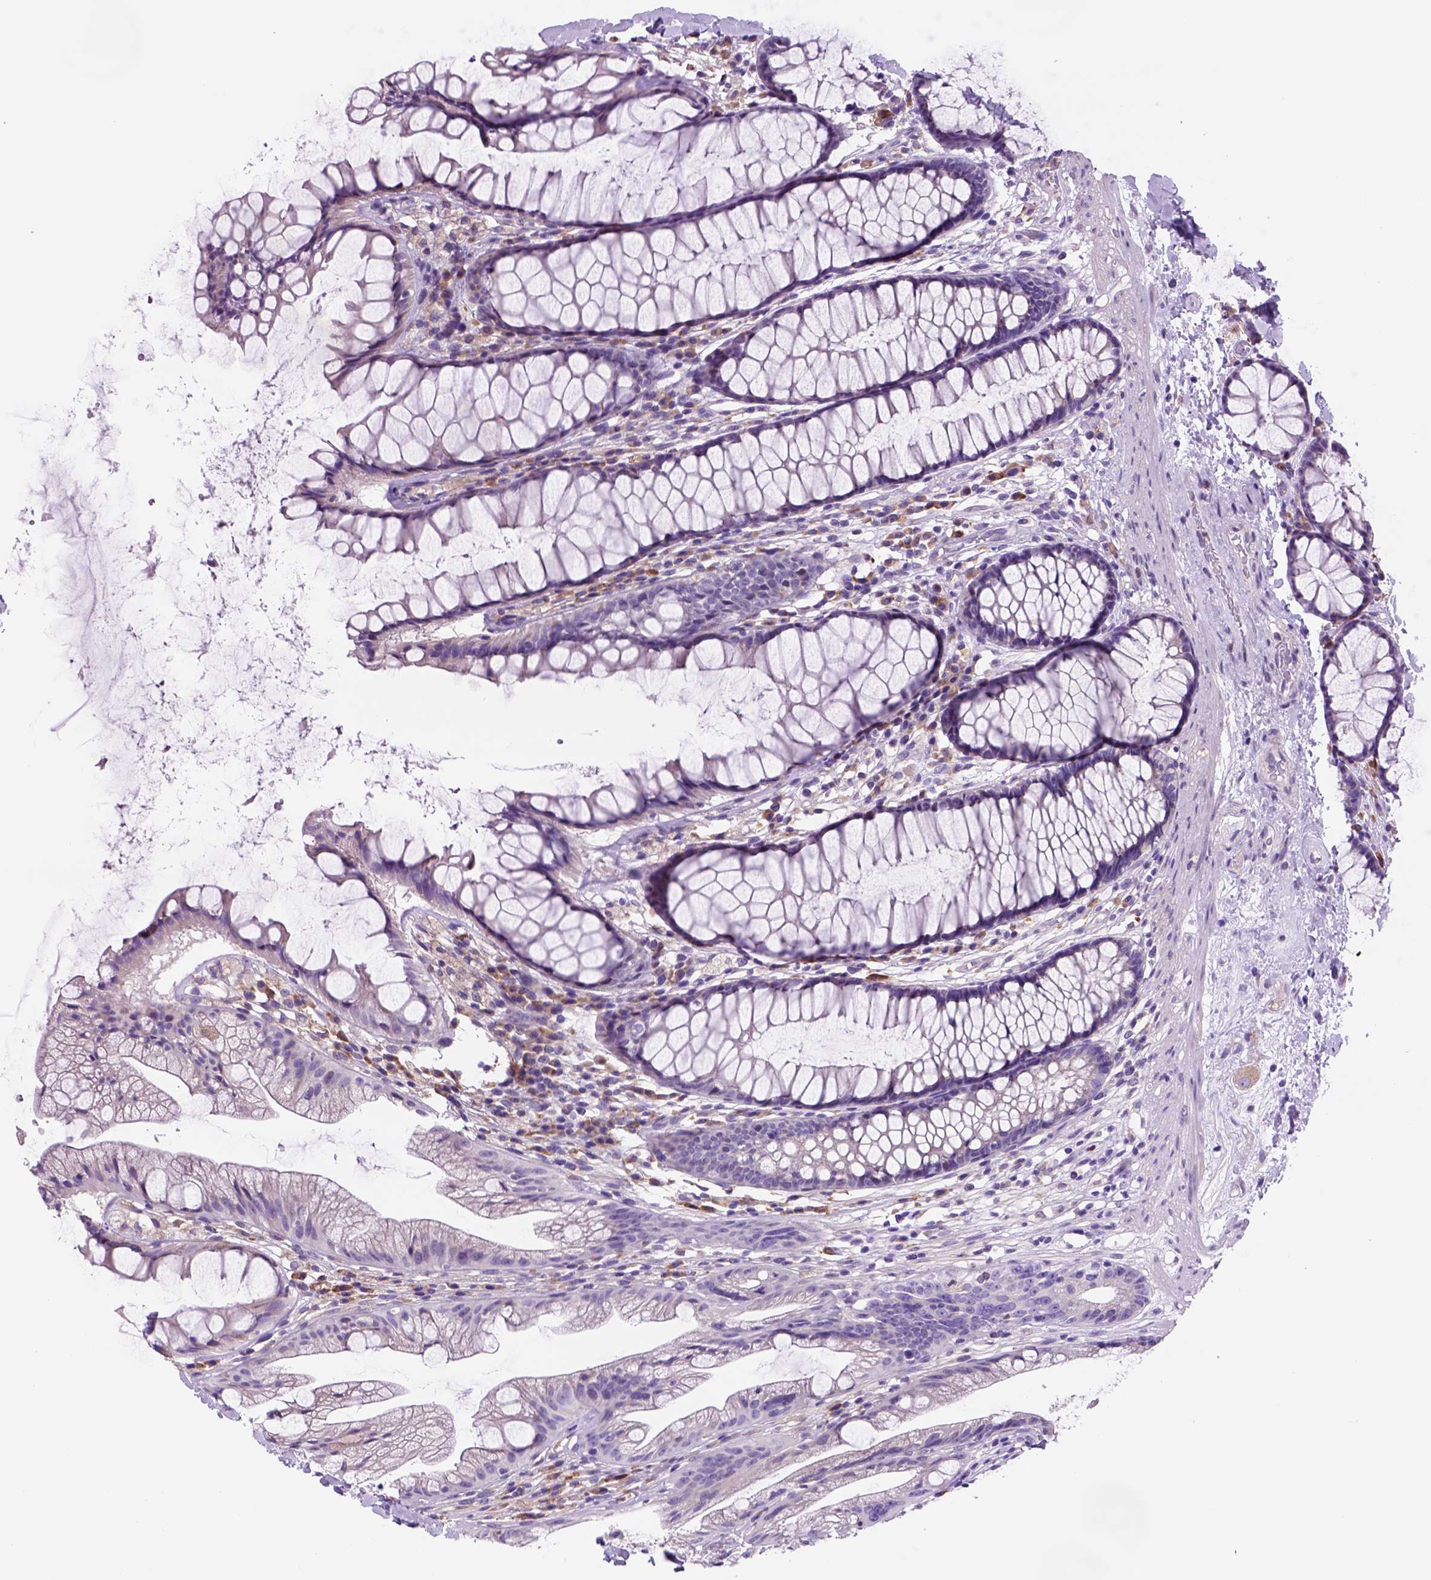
{"staining": {"intensity": "negative", "quantity": "none", "location": "none"}, "tissue": "rectum", "cell_type": "Glandular cells", "image_type": "normal", "snomed": [{"axis": "morphology", "description": "Normal tissue, NOS"}, {"axis": "topography", "description": "Rectum"}], "caption": "IHC image of benign rectum stained for a protein (brown), which displays no staining in glandular cells. The staining was performed using DAB (3,3'-diaminobenzidine) to visualize the protein expression in brown, while the nuclei were stained in blue with hematoxylin (Magnification: 20x).", "gene": "PIAS3", "patient": {"sex": "male", "age": 72}}